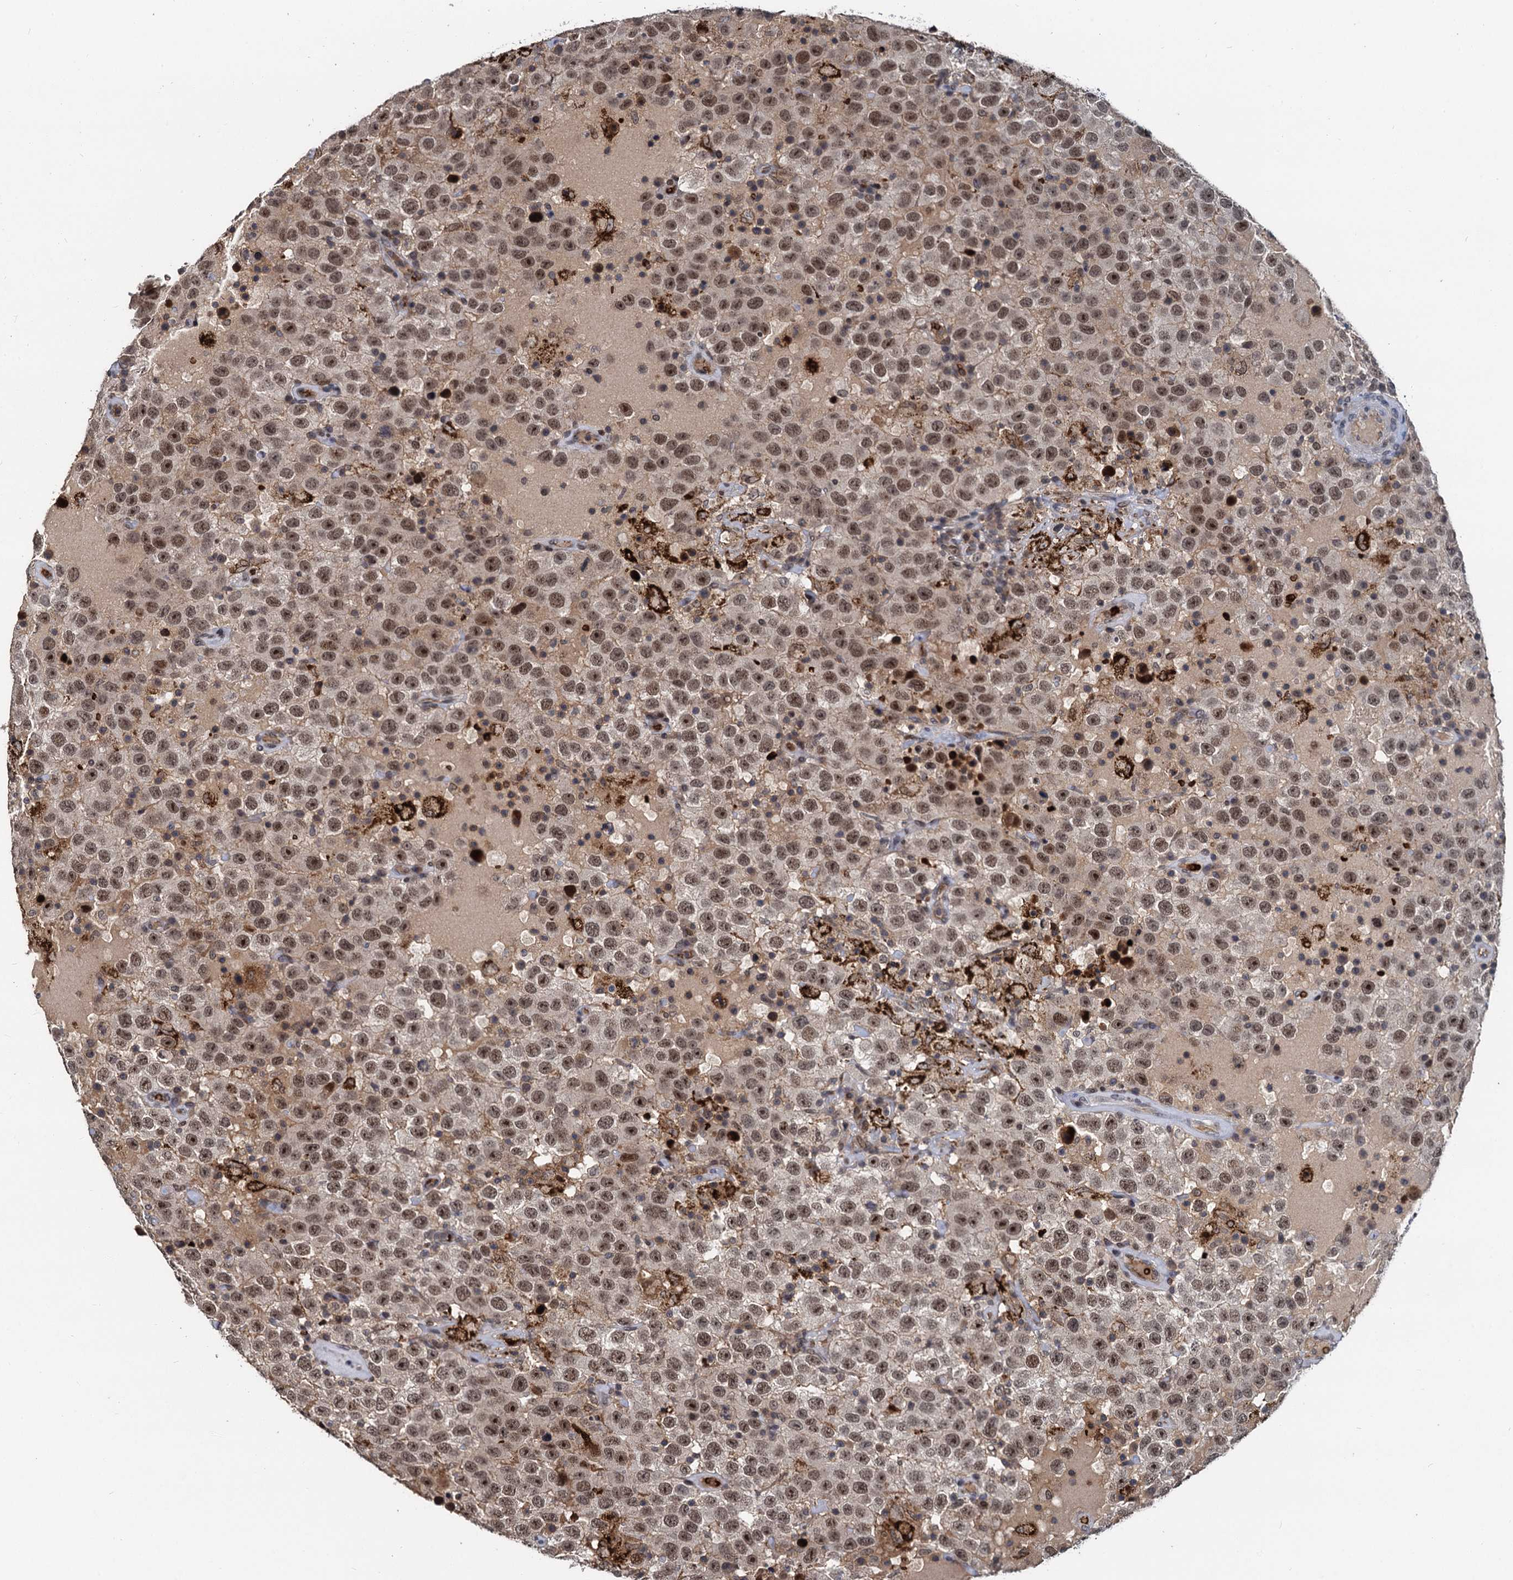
{"staining": {"intensity": "moderate", "quantity": ">75%", "location": "nuclear"}, "tissue": "testis cancer", "cell_type": "Tumor cells", "image_type": "cancer", "snomed": [{"axis": "morphology", "description": "Seminoma, NOS"}, {"axis": "topography", "description": "Testis"}], "caption": "A photomicrograph of testis seminoma stained for a protein reveals moderate nuclear brown staining in tumor cells.", "gene": "FANCI", "patient": {"sex": "male", "age": 41}}